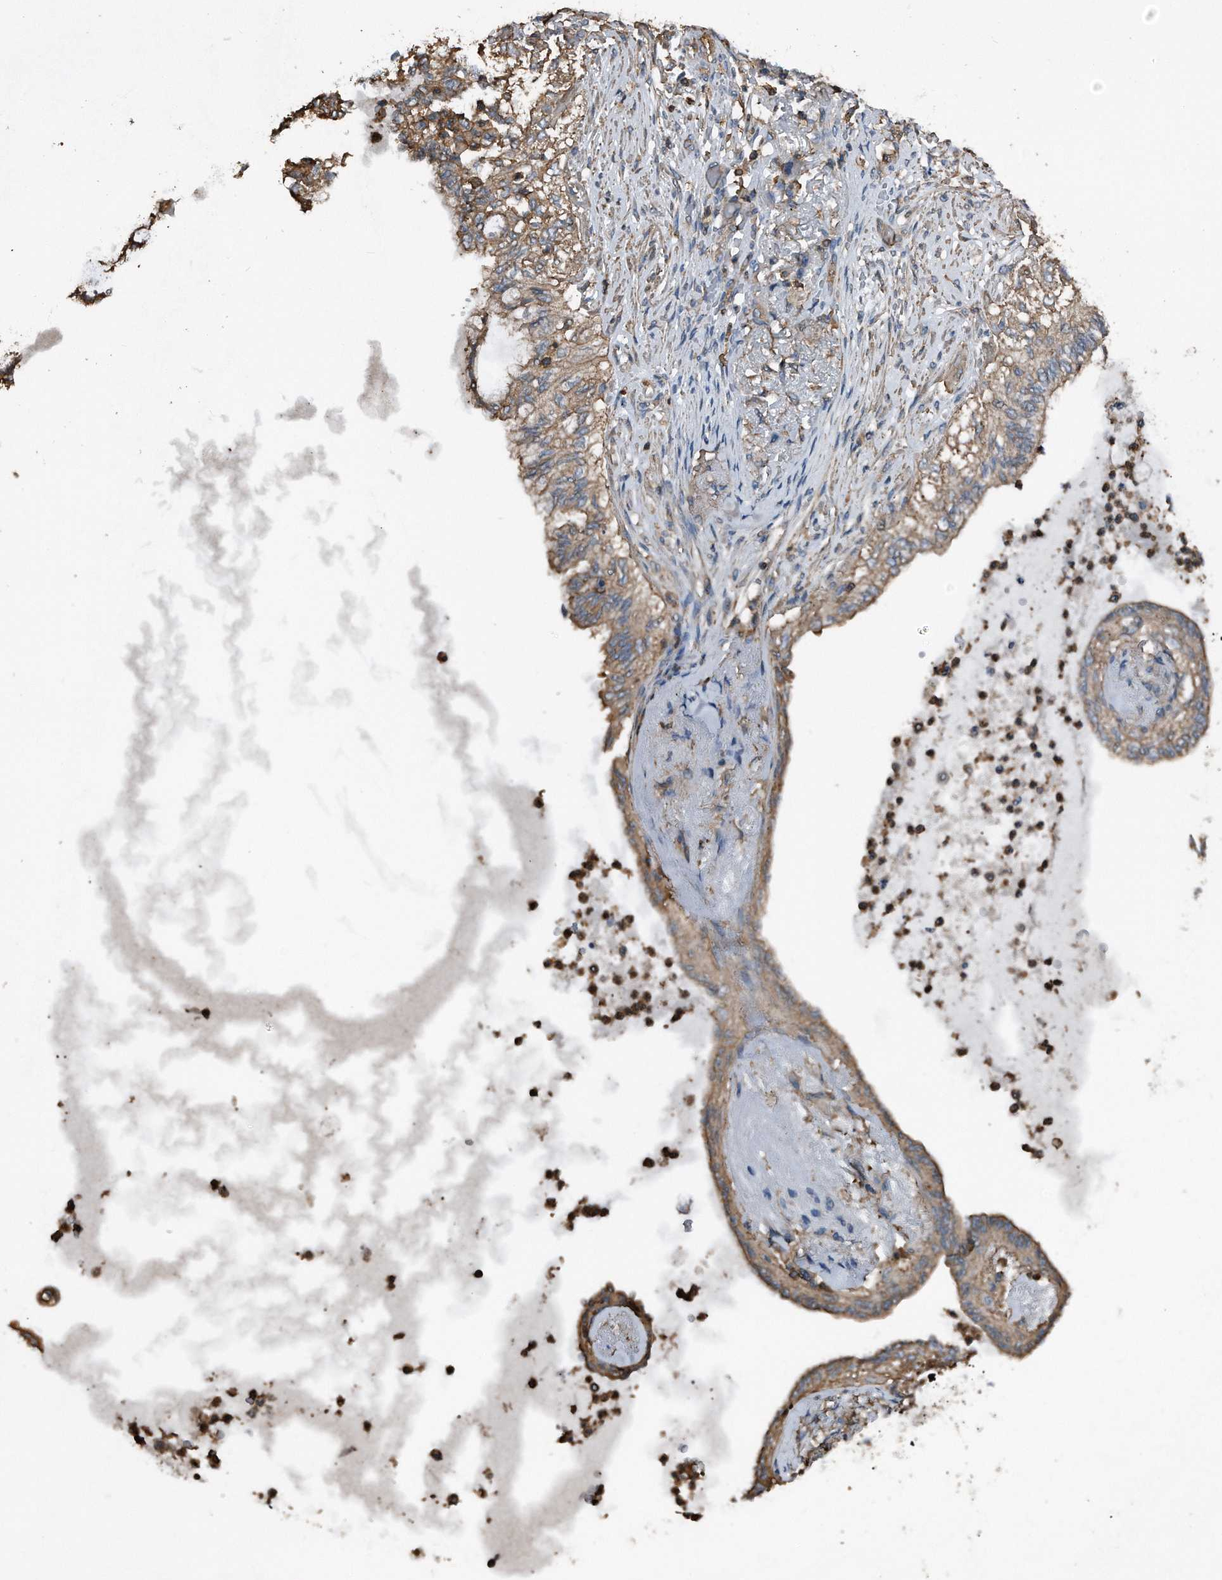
{"staining": {"intensity": "moderate", "quantity": "25%-75%", "location": "cytoplasmic/membranous"}, "tissue": "lung cancer", "cell_type": "Tumor cells", "image_type": "cancer", "snomed": [{"axis": "morphology", "description": "Adenocarcinoma, NOS"}, {"axis": "topography", "description": "Lung"}], "caption": "A medium amount of moderate cytoplasmic/membranous expression is identified in approximately 25%-75% of tumor cells in lung cancer tissue.", "gene": "RSPO3", "patient": {"sex": "female", "age": 70}}